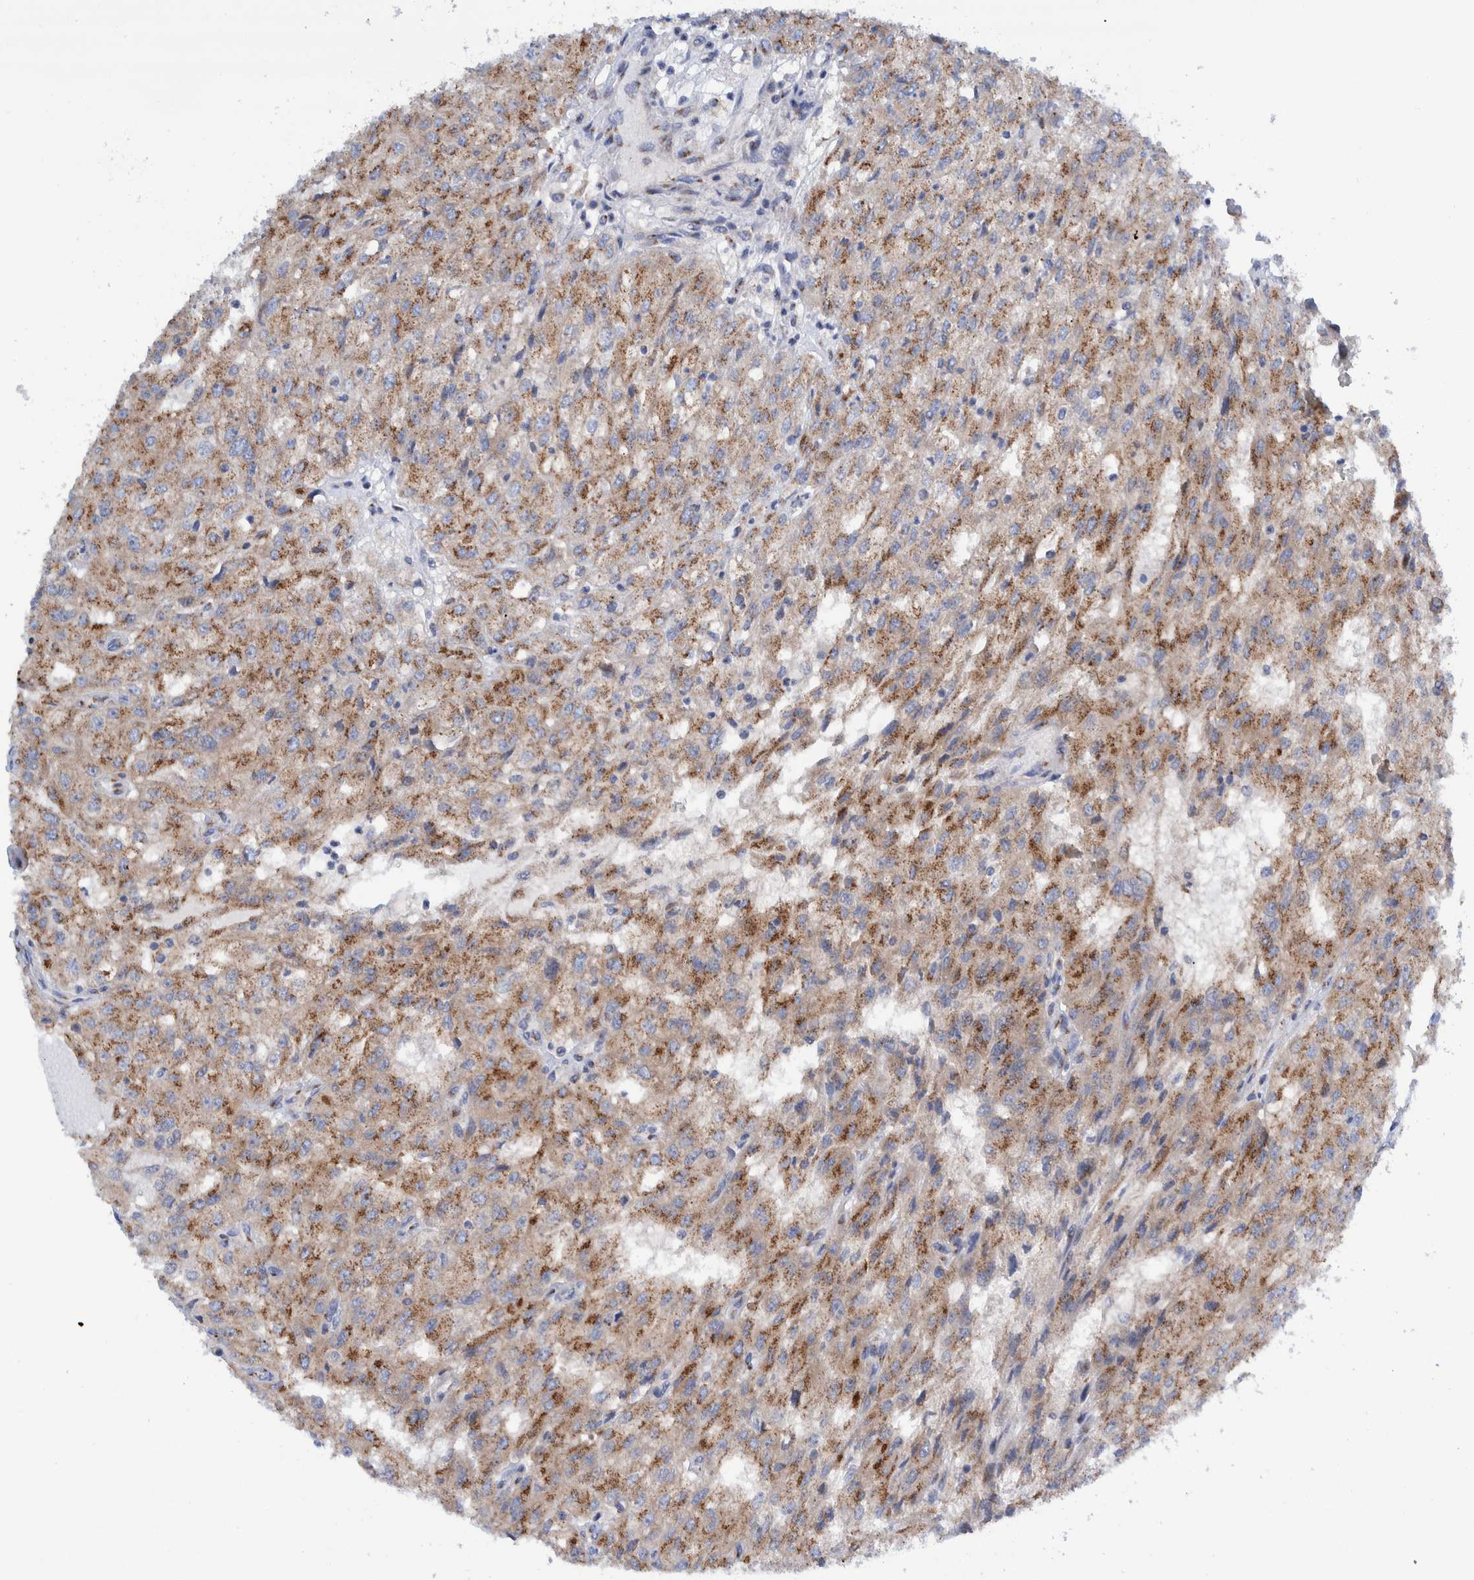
{"staining": {"intensity": "moderate", "quantity": ">75%", "location": "cytoplasmic/membranous"}, "tissue": "renal cancer", "cell_type": "Tumor cells", "image_type": "cancer", "snomed": [{"axis": "morphology", "description": "Adenocarcinoma, NOS"}, {"axis": "topography", "description": "Kidney"}], "caption": "Tumor cells exhibit medium levels of moderate cytoplasmic/membranous staining in approximately >75% of cells in human renal adenocarcinoma. The staining is performed using DAB brown chromogen to label protein expression. The nuclei are counter-stained blue using hematoxylin.", "gene": "TRIM58", "patient": {"sex": "female", "age": 54}}